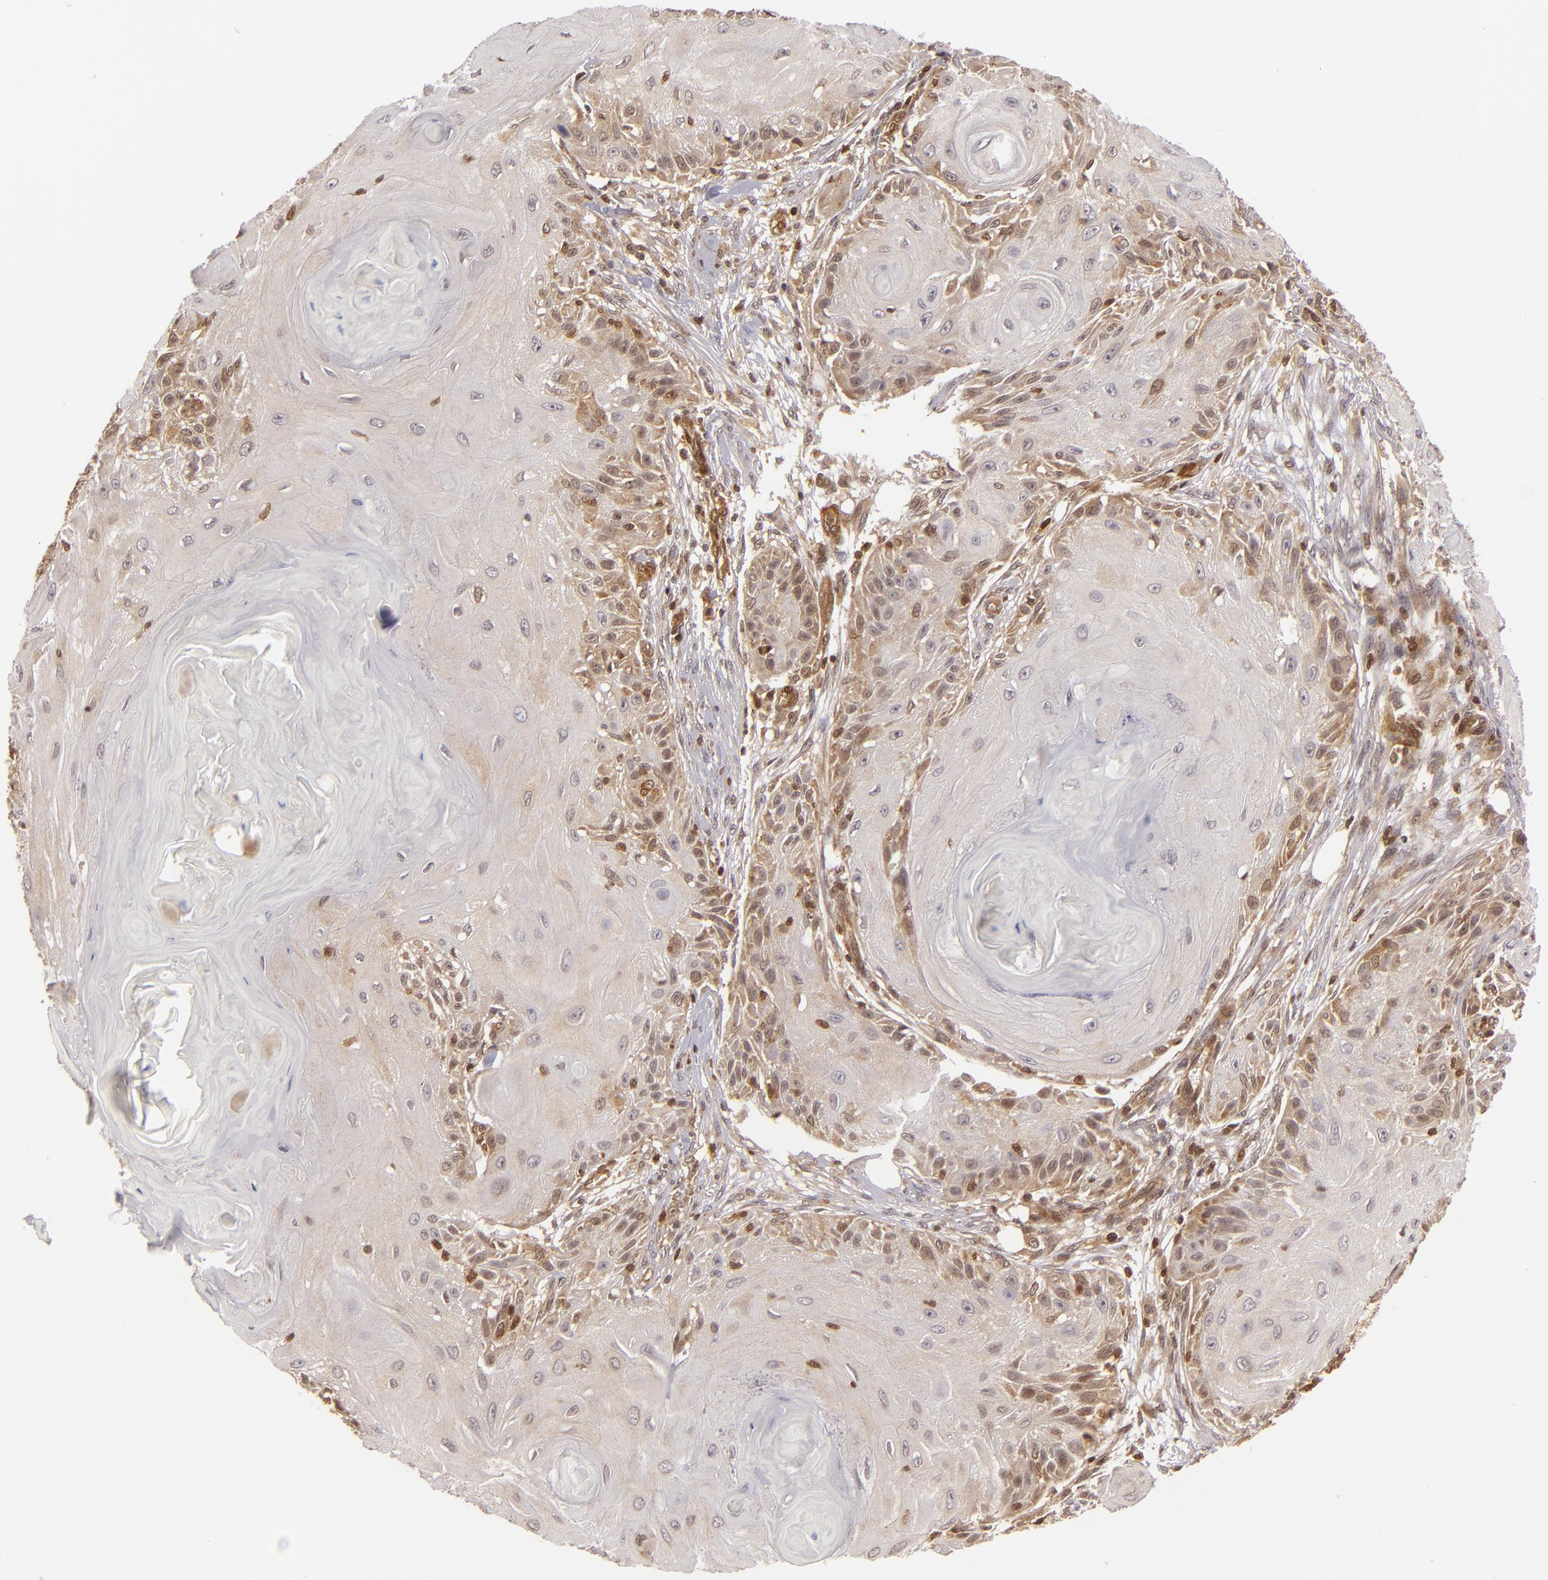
{"staining": {"intensity": "weak", "quantity": "<25%", "location": "cytoplasmic/membranous"}, "tissue": "skin cancer", "cell_type": "Tumor cells", "image_type": "cancer", "snomed": [{"axis": "morphology", "description": "Squamous cell carcinoma, NOS"}, {"axis": "topography", "description": "Skin"}], "caption": "This is an immunohistochemistry (IHC) micrograph of skin squamous cell carcinoma. There is no positivity in tumor cells.", "gene": "ZBTB33", "patient": {"sex": "female", "age": 88}}